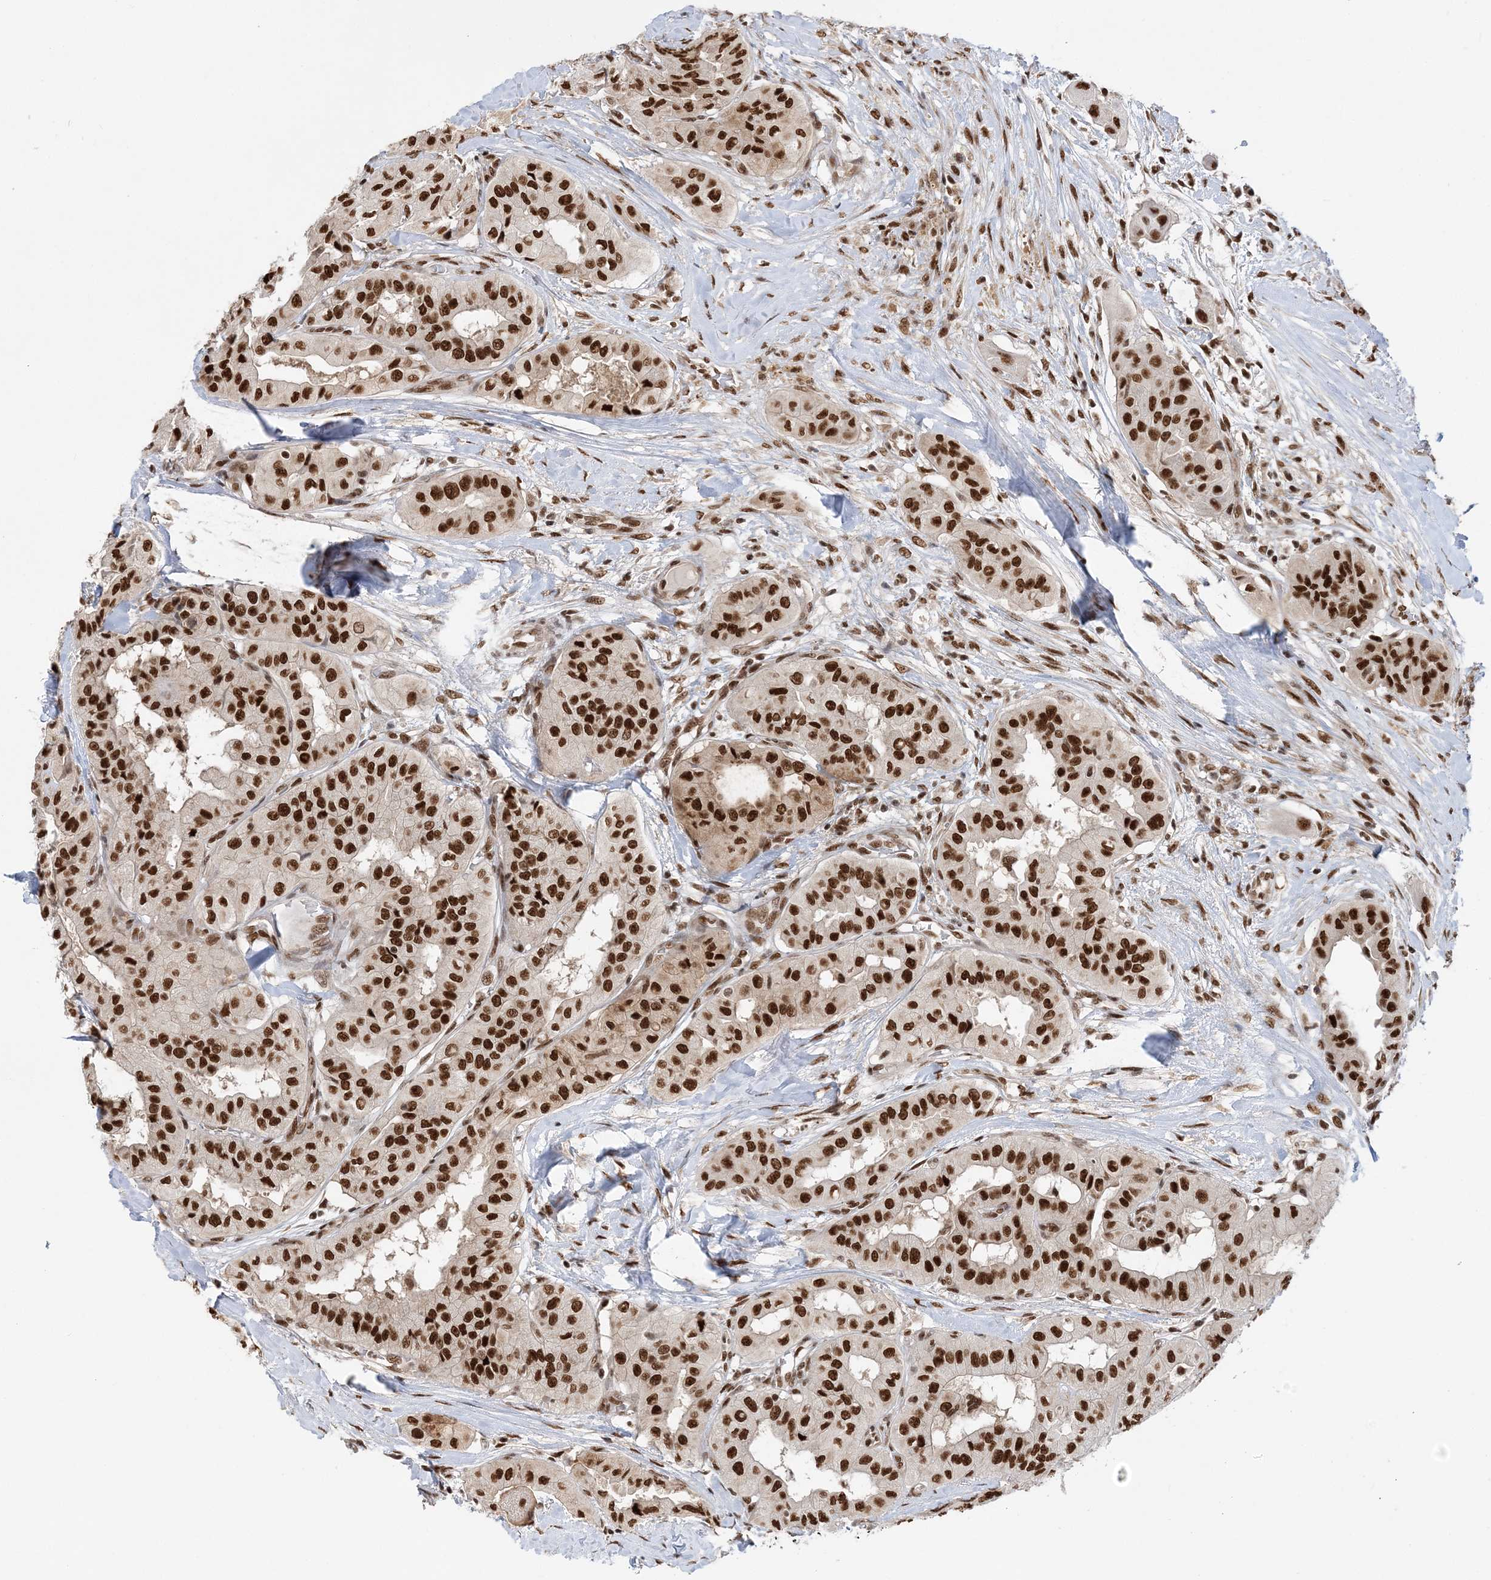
{"staining": {"intensity": "strong", "quantity": ">75%", "location": "nuclear"}, "tissue": "thyroid cancer", "cell_type": "Tumor cells", "image_type": "cancer", "snomed": [{"axis": "morphology", "description": "Papillary adenocarcinoma, NOS"}, {"axis": "topography", "description": "Thyroid gland"}], "caption": "An immunohistochemistry image of tumor tissue is shown. Protein staining in brown highlights strong nuclear positivity in thyroid cancer within tumor cells.", "gene": "SEPHS1", "patient": {"sex": "female", "age": 59}}